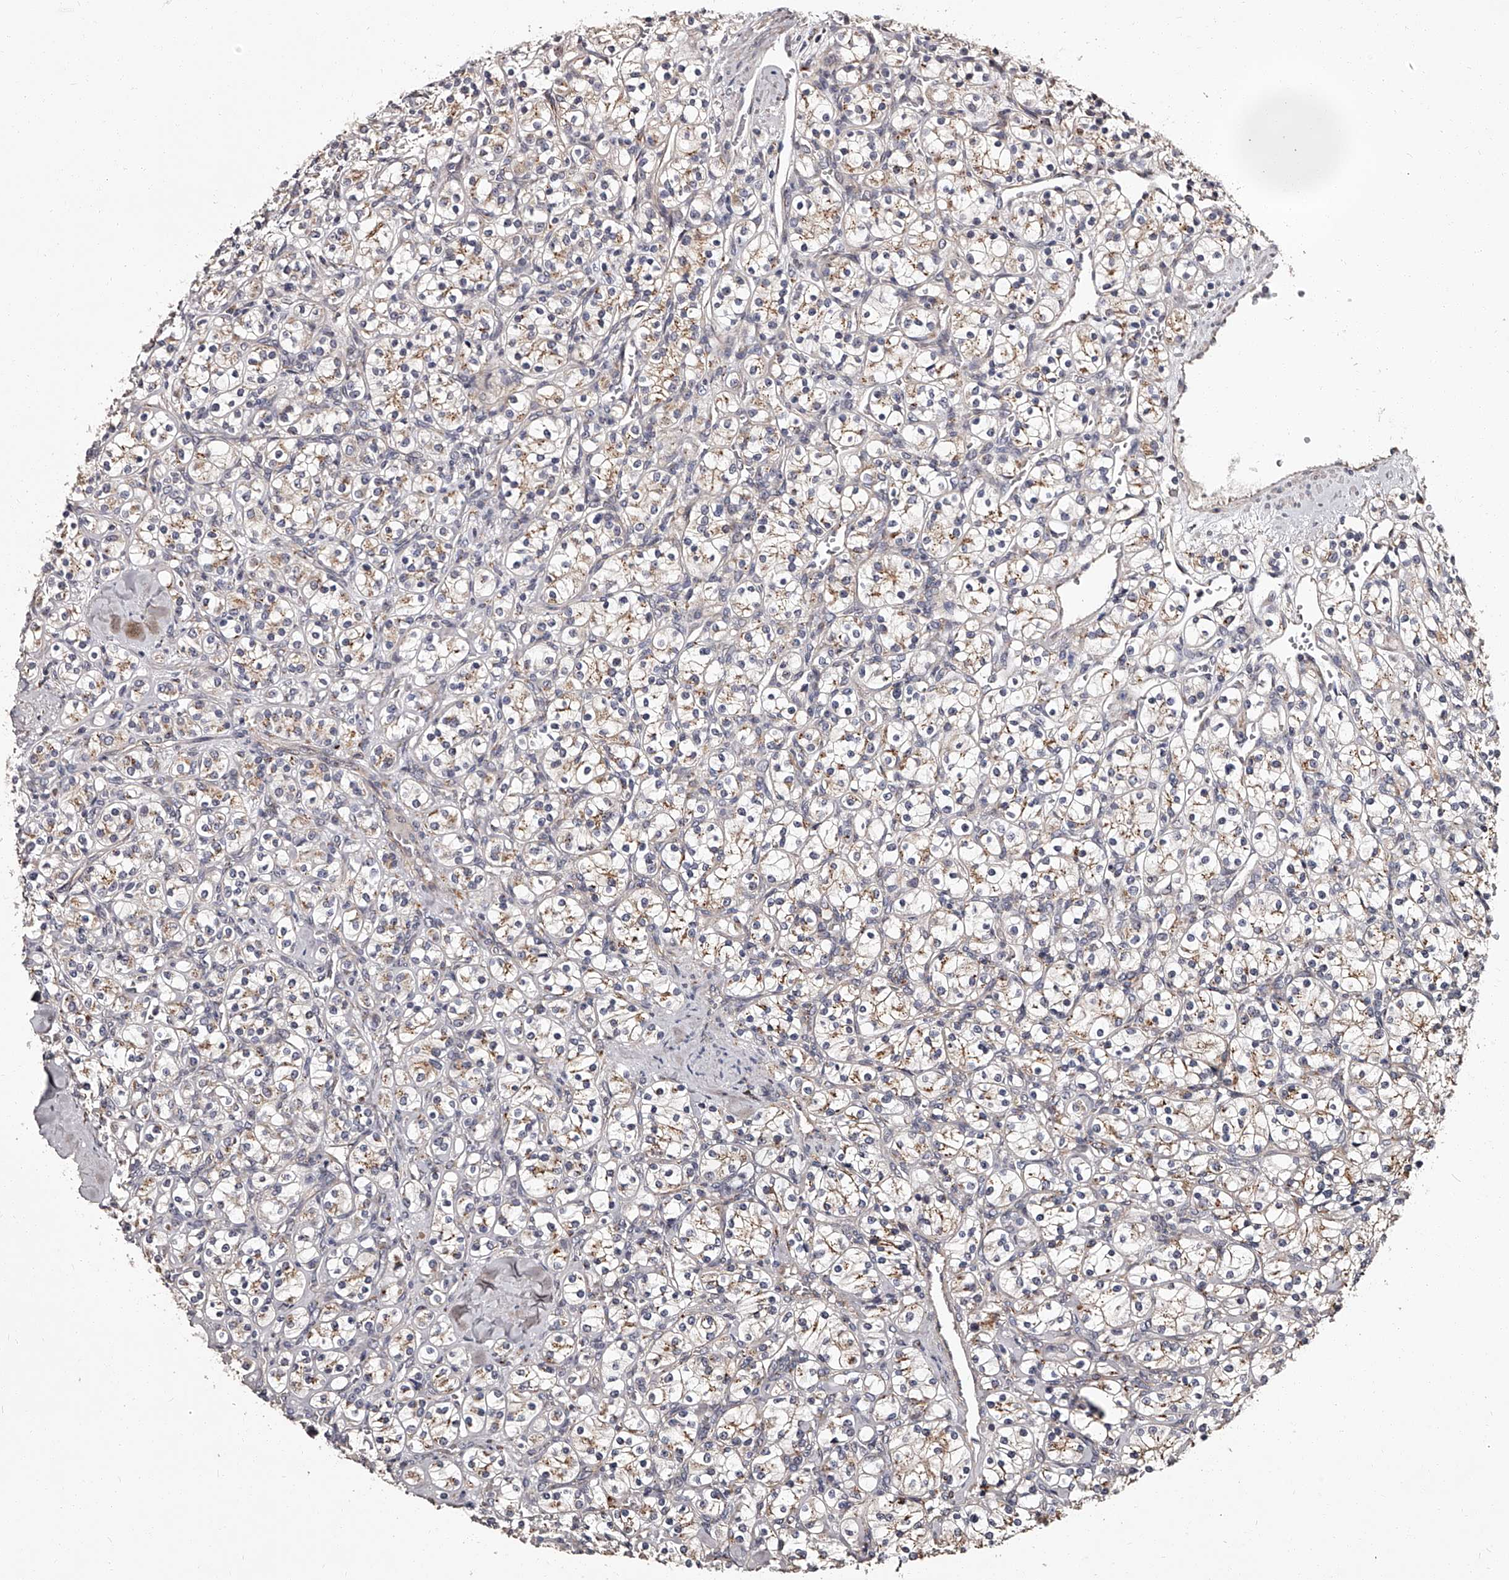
{"staining": {"intensity": "weak", "quantity": "<25%", "location": "cytoplasmic/membranous"}, "tissue": "renal cancer", "cell_type": "Tumor cells", "image_type": "cancer", "snomed": [{"axis": "morphology", "description": "Adenocarcinoma, NOS"}, {"axis": "topography", "description": "Kidney"}], "caption": "Tumor cells show no significant staining in renal adenocarcinoma. Brightfield microscopy of IHC stained with DAB (3,3'-diaminobenzidine) (brown) and hematoxylin (blue), captured at high magnification.", "gene": "RSC1A1", "patient": {"sex": "male", "age": 77}}